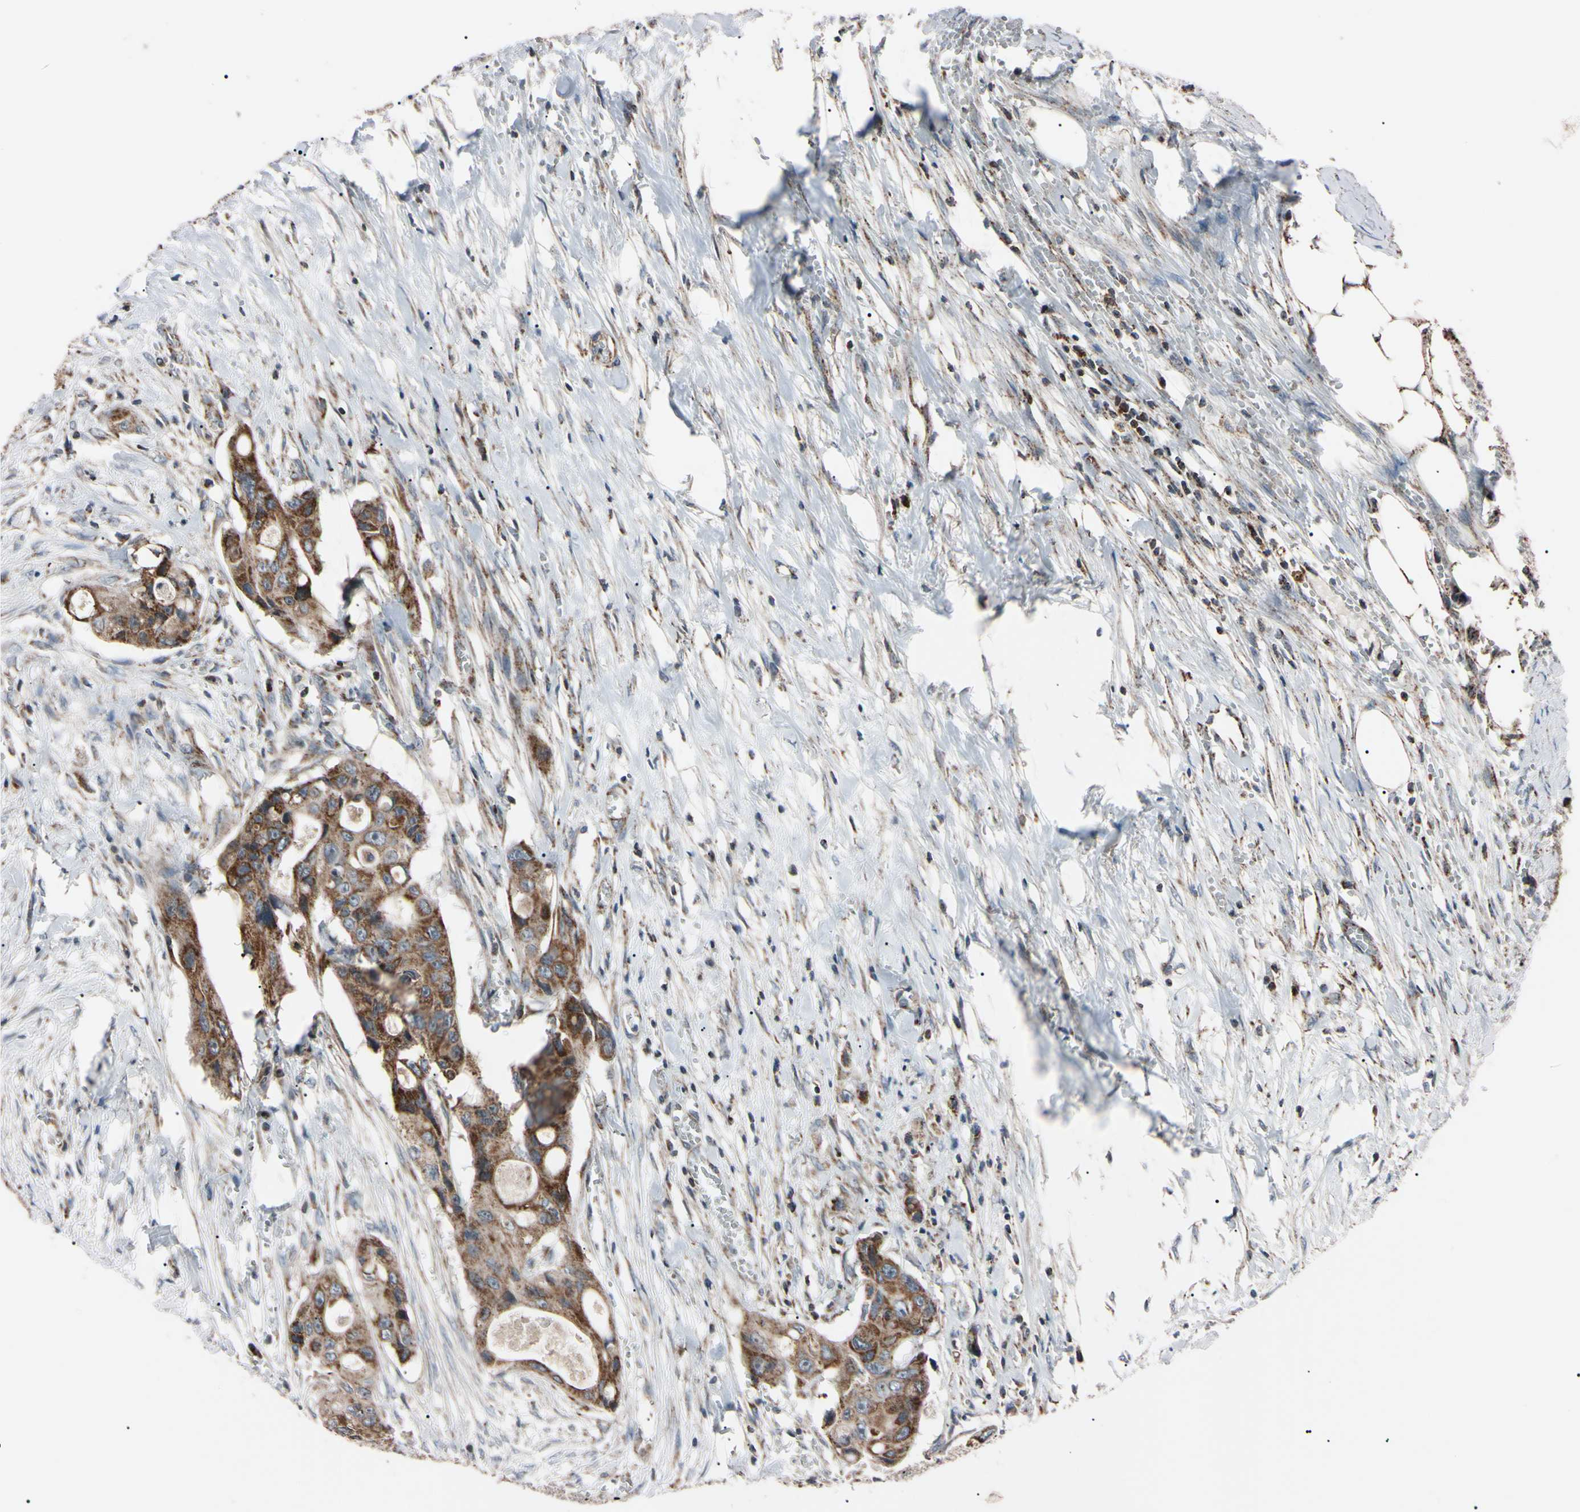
{"staining": {"intensity": "weak", "quantity": ">75%", "location": "cytoplasmic/membranous"}, "tissue": "colorectal cancer", "cell_type": "Tumor cells", "image_type": "cancer", "snomed": [{"axis": "morphology", "description": "Adenocarcinoma, NOS"}, {"axis": "topography", "description": "Colon"}], "caption": "Weak cytoplasmic/membranous positivity is present in about >75% of tumor cells in colorectal adenocarcinoma.", "gene": "TNFRSF1A", "patient": {"sex": "female", "age": 57}}